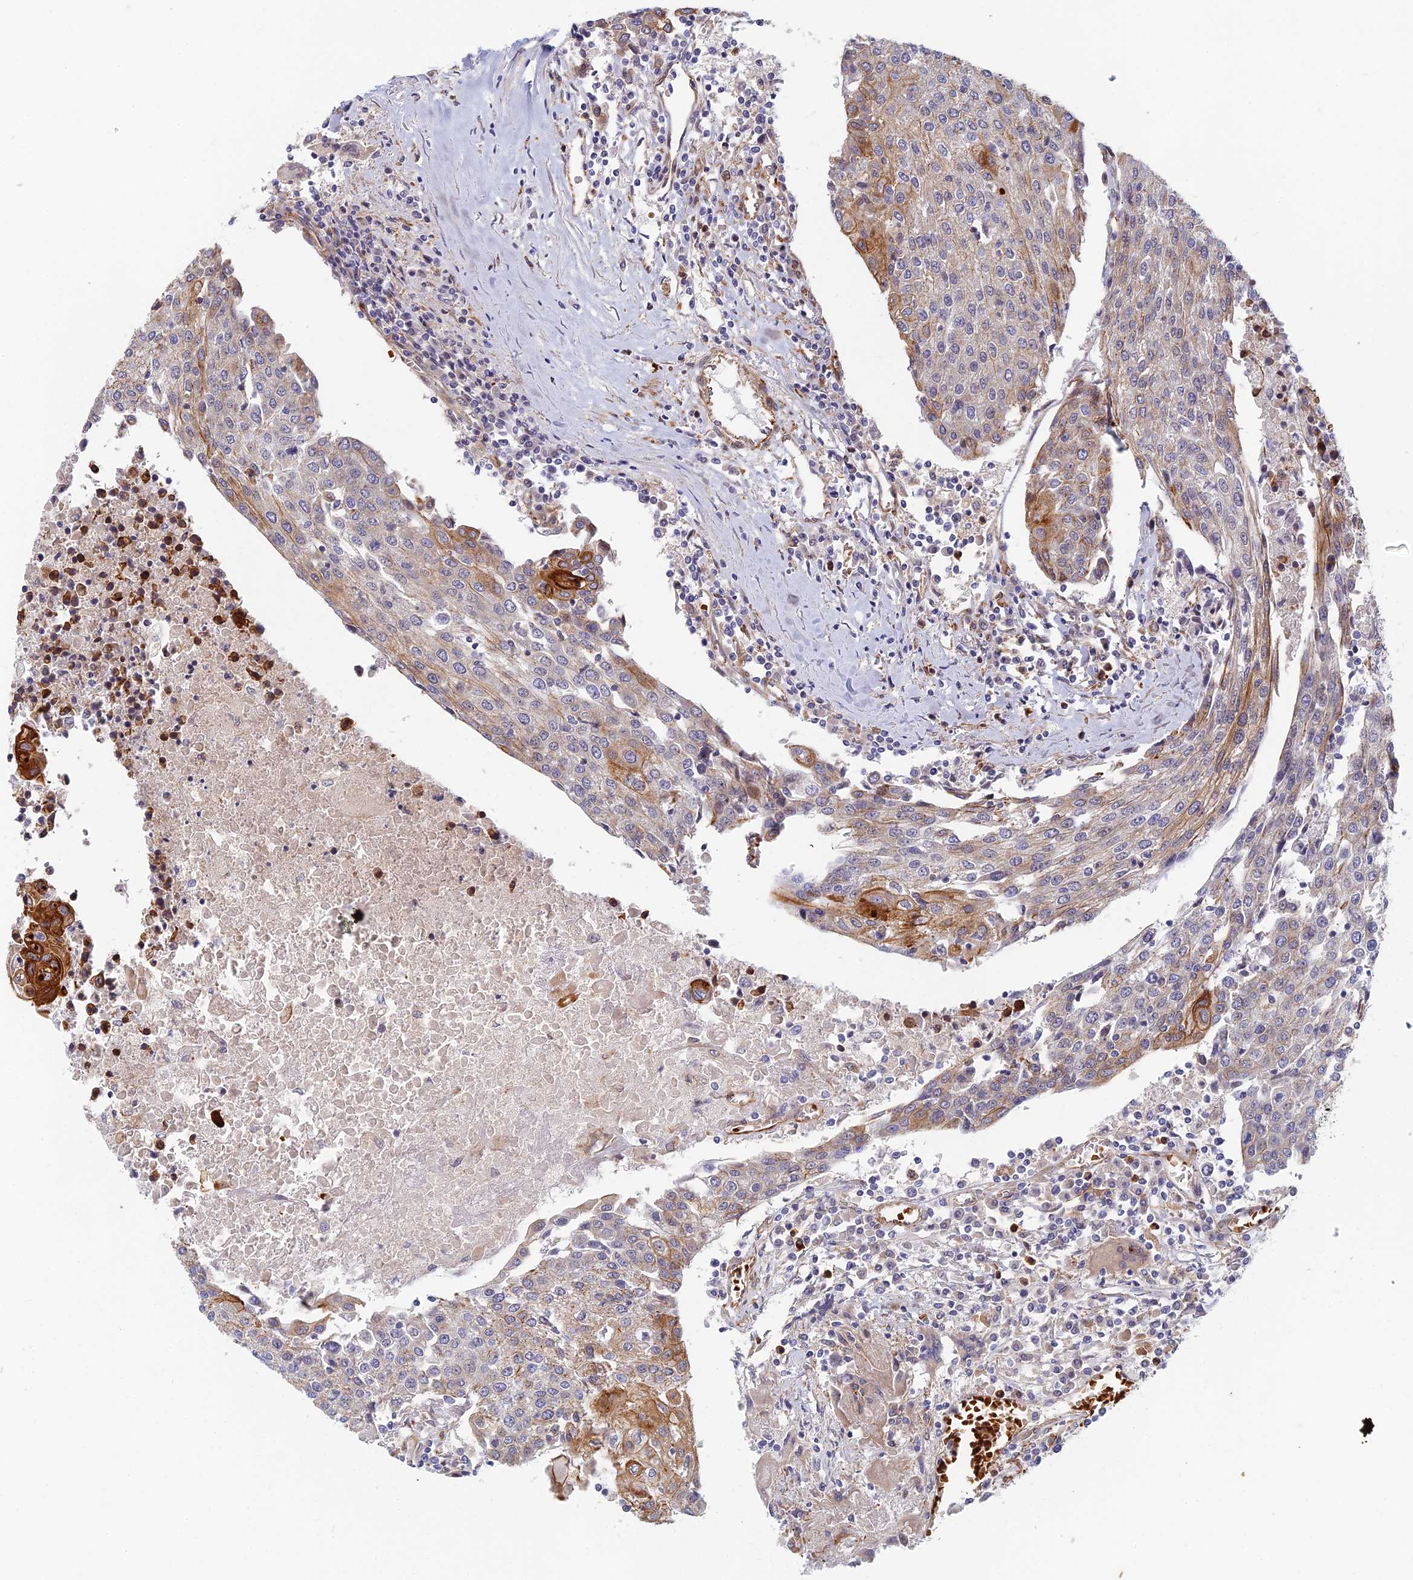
{"staining": {"intensity": "strong", "quantity": "<25%", "location": "cytoplasmic/membranous"}, "tissue": "urothelial cancer", "cell_type": "Tumor cells", "image_type": "cancer", "snomed": [{"axis": "morphology", "description": "Urothelial carcinoma, High grade"}, {"axis": "topography", "description": "Urinary bladder"}], "caption": "High-grade urothelial carcinoma stained with immunohistochemistry (IHC) demonstrates strong cytoplasmic/membranous expression in about <25% of tumor cells. (IHC, brightfield microscopy, high magnification).", "gene": "ABCB10", "patient": {"sex": "female", "age": 85}}